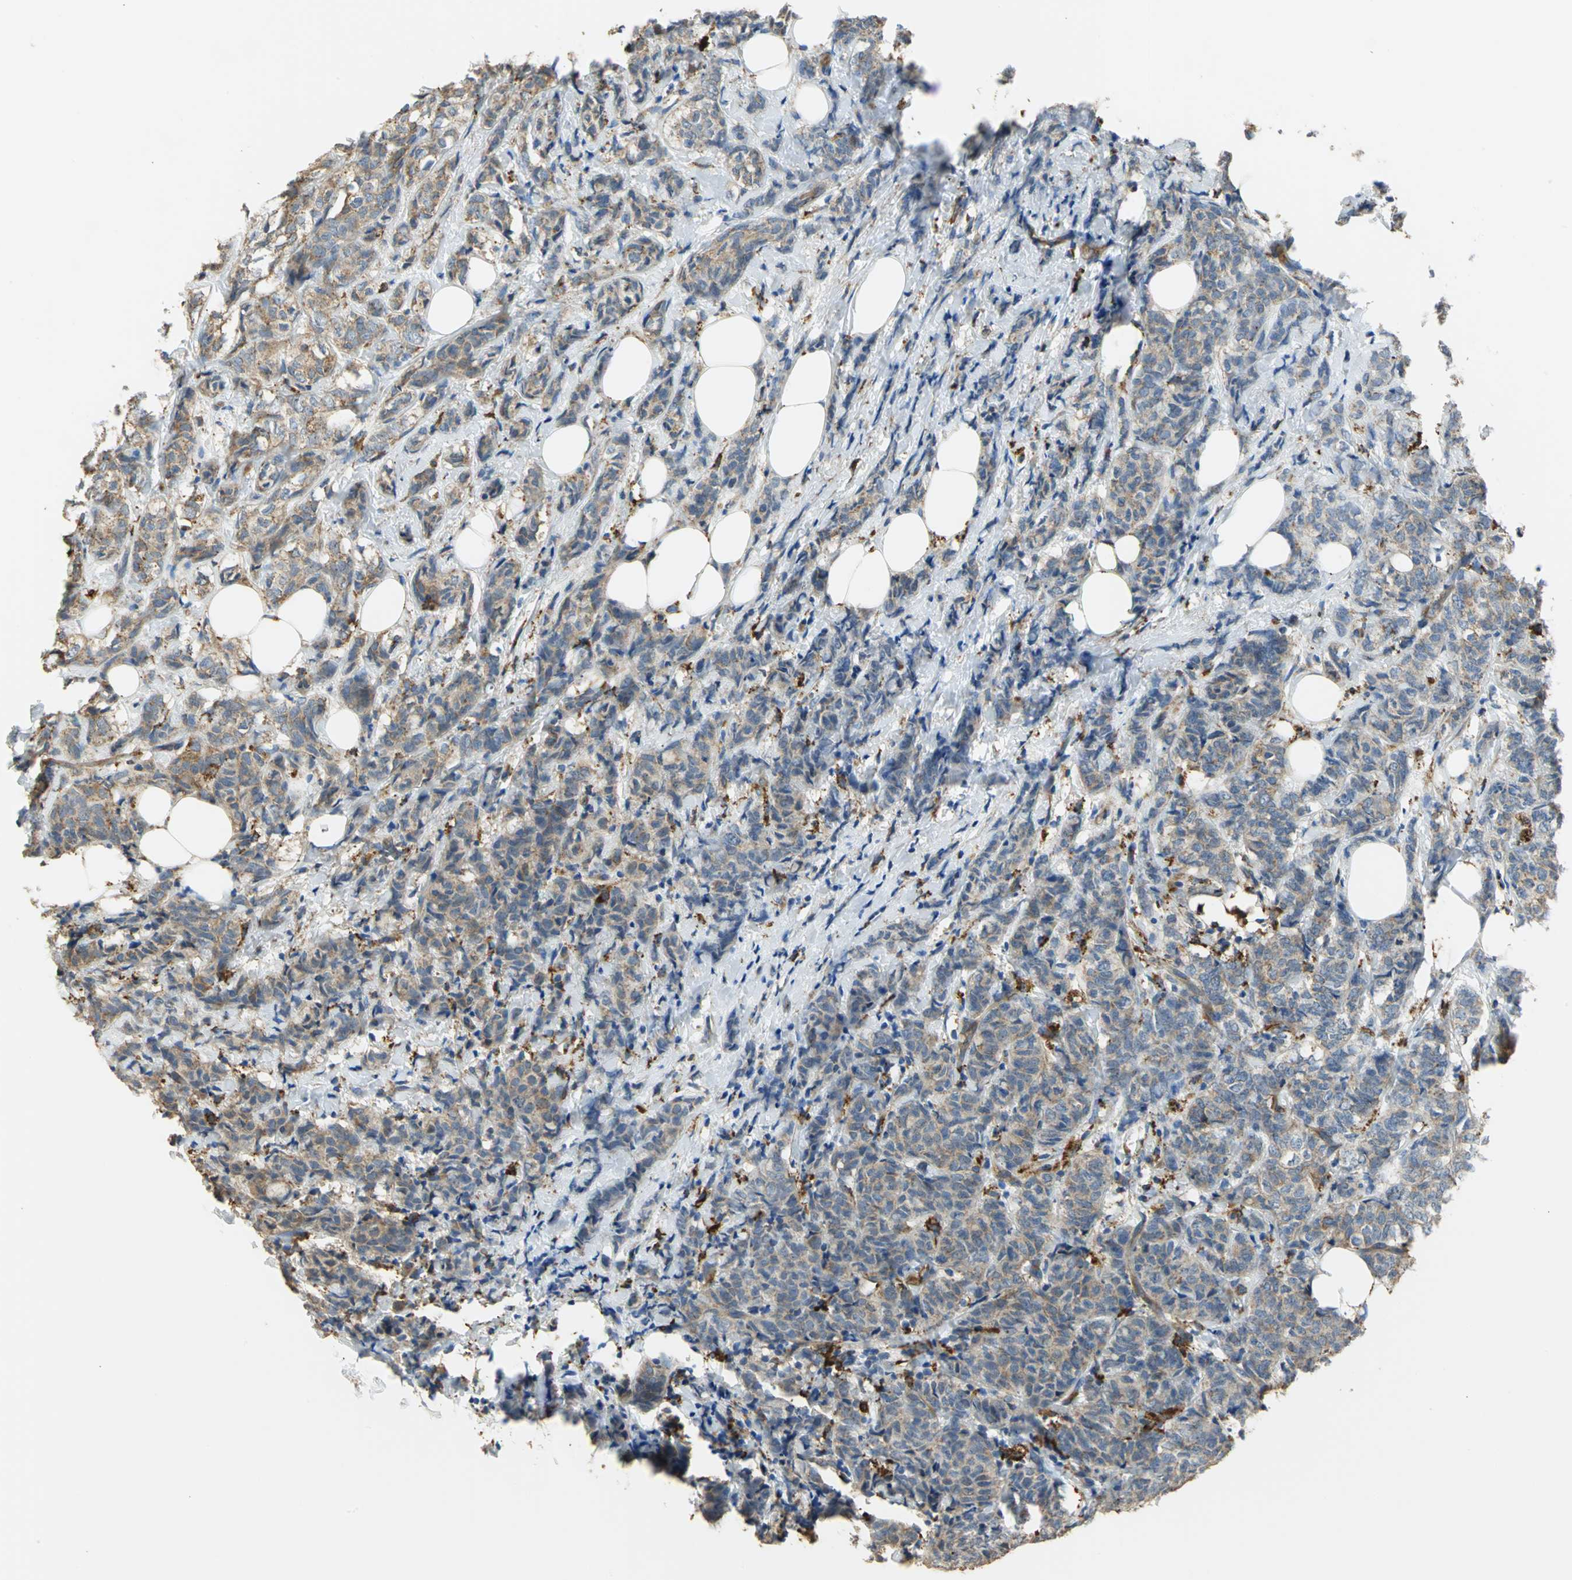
{"staining": {"intensity": "moderate", "quantity": "25%-75%", "location": "cytoplasmic/membranous"}, "tissue": "breast cancer", "cell_type": "Tumor cells", "image_type": "cancer", "snomed": [{"axis": "morphology", "description": "Lobular carcinoma"}, {"axis": "topography", "description": "Breast"}], "caption": "Immunohistochemistry (DAB) staining of breast cancer (lobular carcinoma) displays moderate cytoplasmic/membranous protein expression in approximately 25%-75% of tumor cells. (DAB (3,3'-diaminobenzidine) = brown stain, brightfield microscopy at high magnification).", "gene": "DIAPH2", "patient": {"sex": "female", "age": 60}}